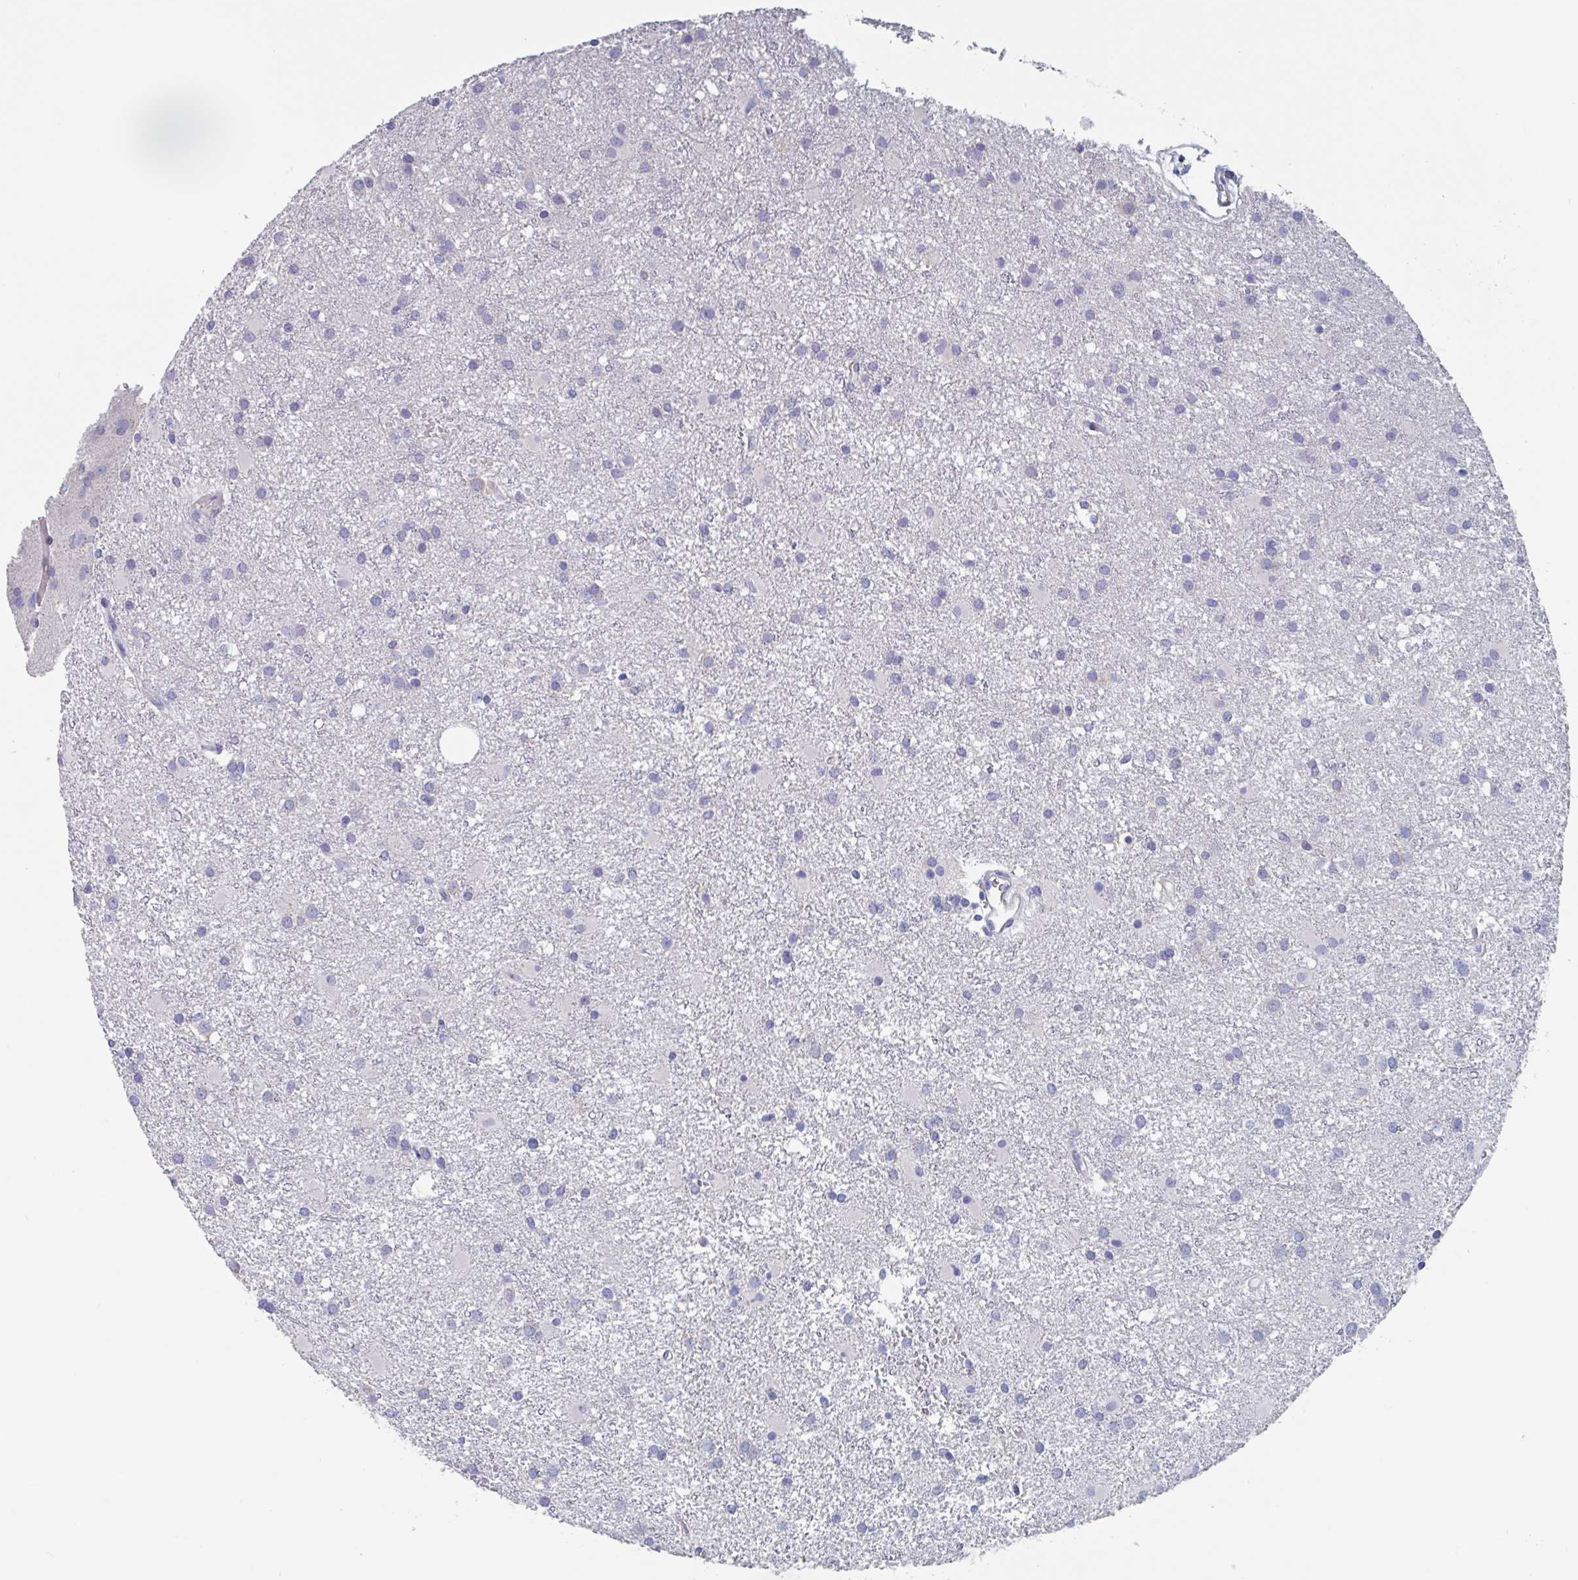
{"staining": {"intensity": "negative", "quantity": "none", "location": "none"}, "tissue": "glioma", "cell_type": "Tumor cells", "image_type": "cancer", "snomed": [{"axis": "morphology", "description": "Glioma, malignant, High grade"}, {"axis": "topography", "description": "Brain"}], "caption": "Tumor cells are negative for protein expression in human glioma. Brightfield microscopy of IHC stained with DAB (3,3'-diaminobenzidine) (brown) and hematoxylin (blue), captured at high magnification.", "gene": "ABHD16A", "patient": {"sex": "male", "age": 55}}